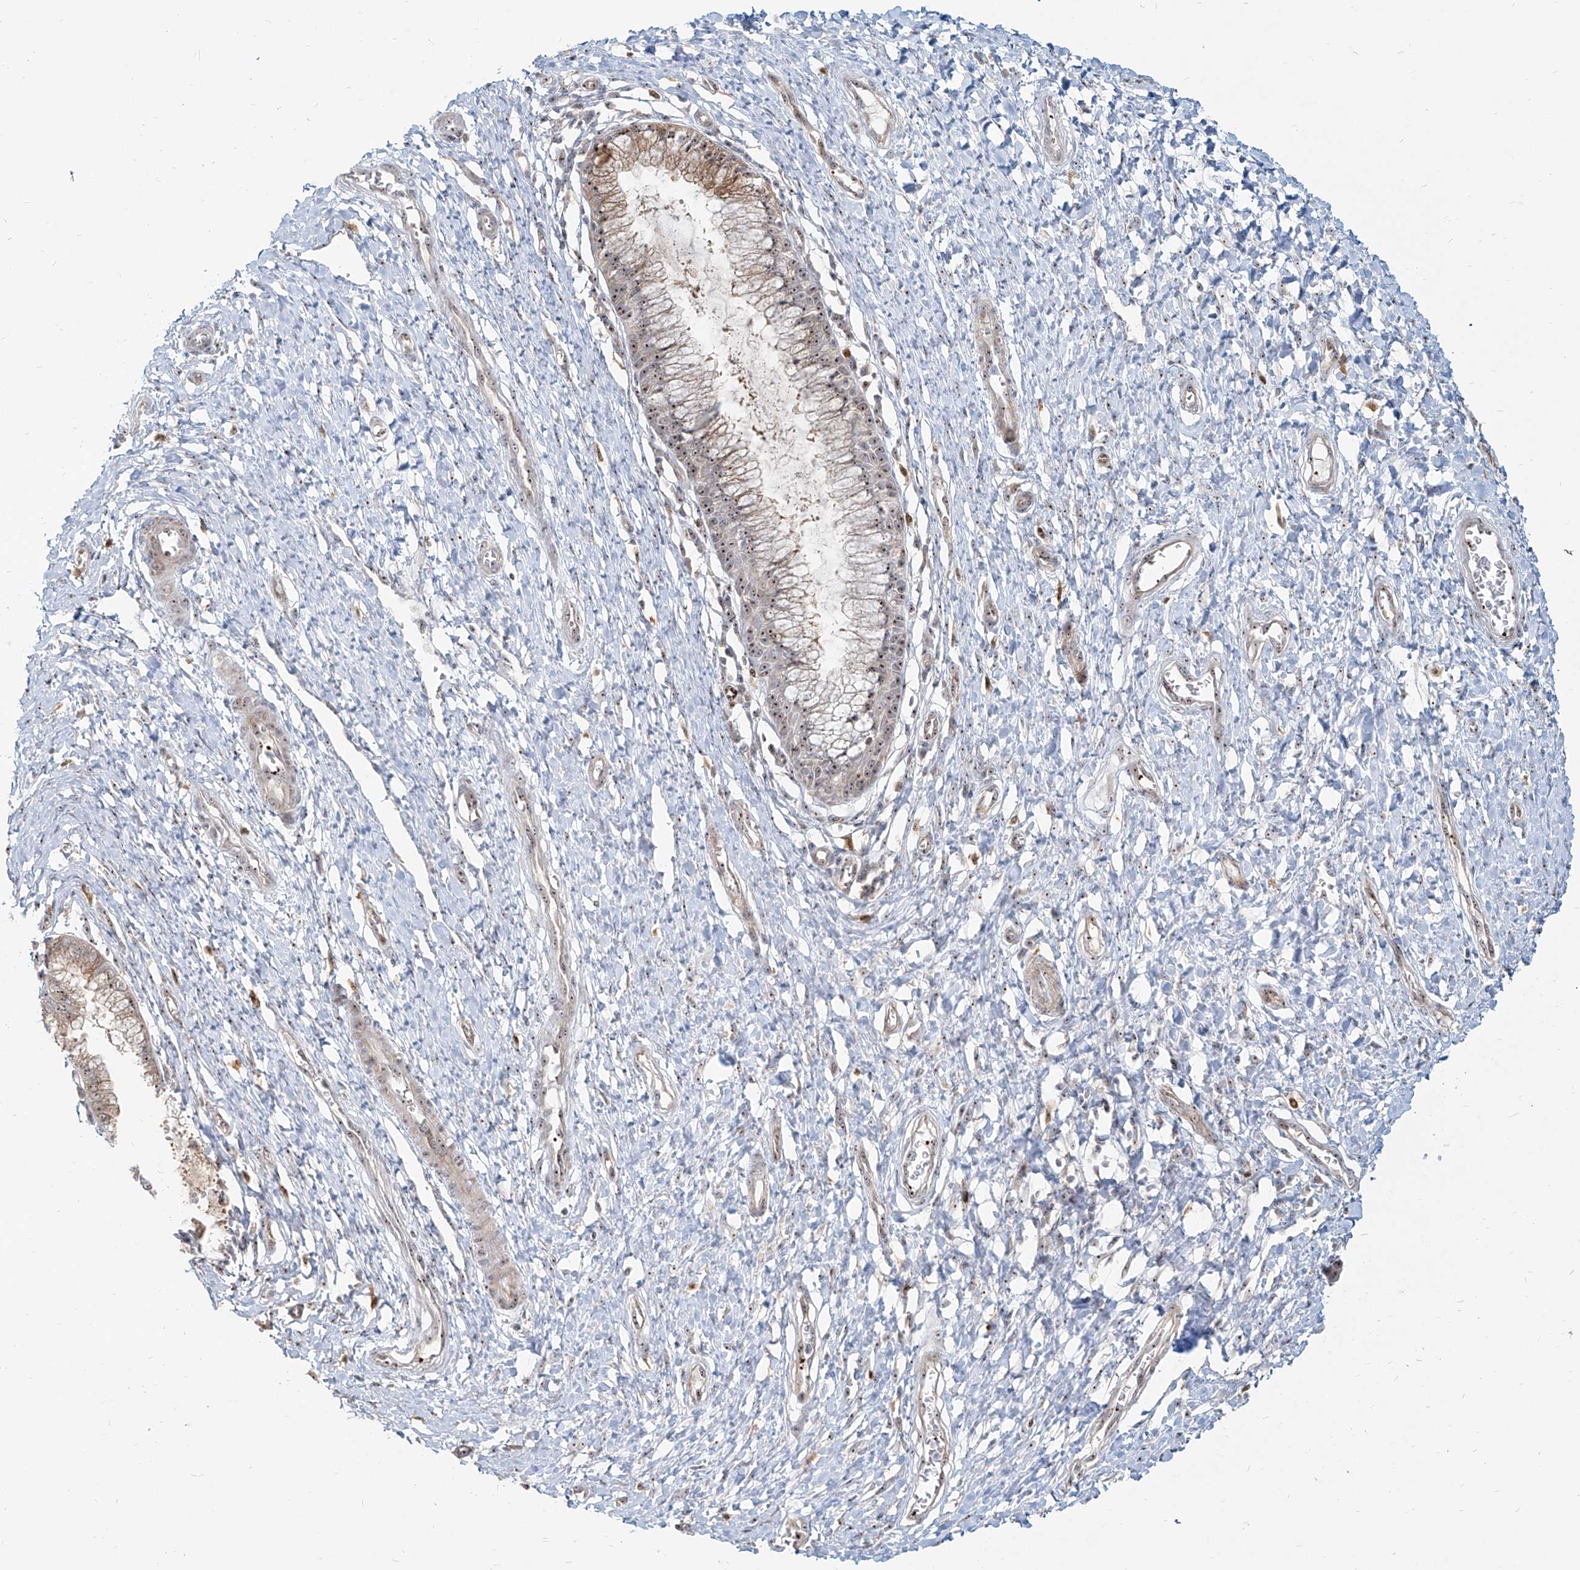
{"staining": {"intensity": "moderate", "quantity": "<25%", "location": "nuclear"}, "tissue": "cervix", "cell_type": "Glandular cells", "image_type": "normal", "snomed": [{"axis": "morphology", "description": "Normal tissue, NOS"}, {"axis": "topography", "description": "Cervix"}], "caption": "Immunohistochemical staining of benign human cervix reveals low levels of moderate nuclear positivity in about <25% of glandular cells.", "gene": "BYSL", "patient": {"sex": "female", "age": 55}}